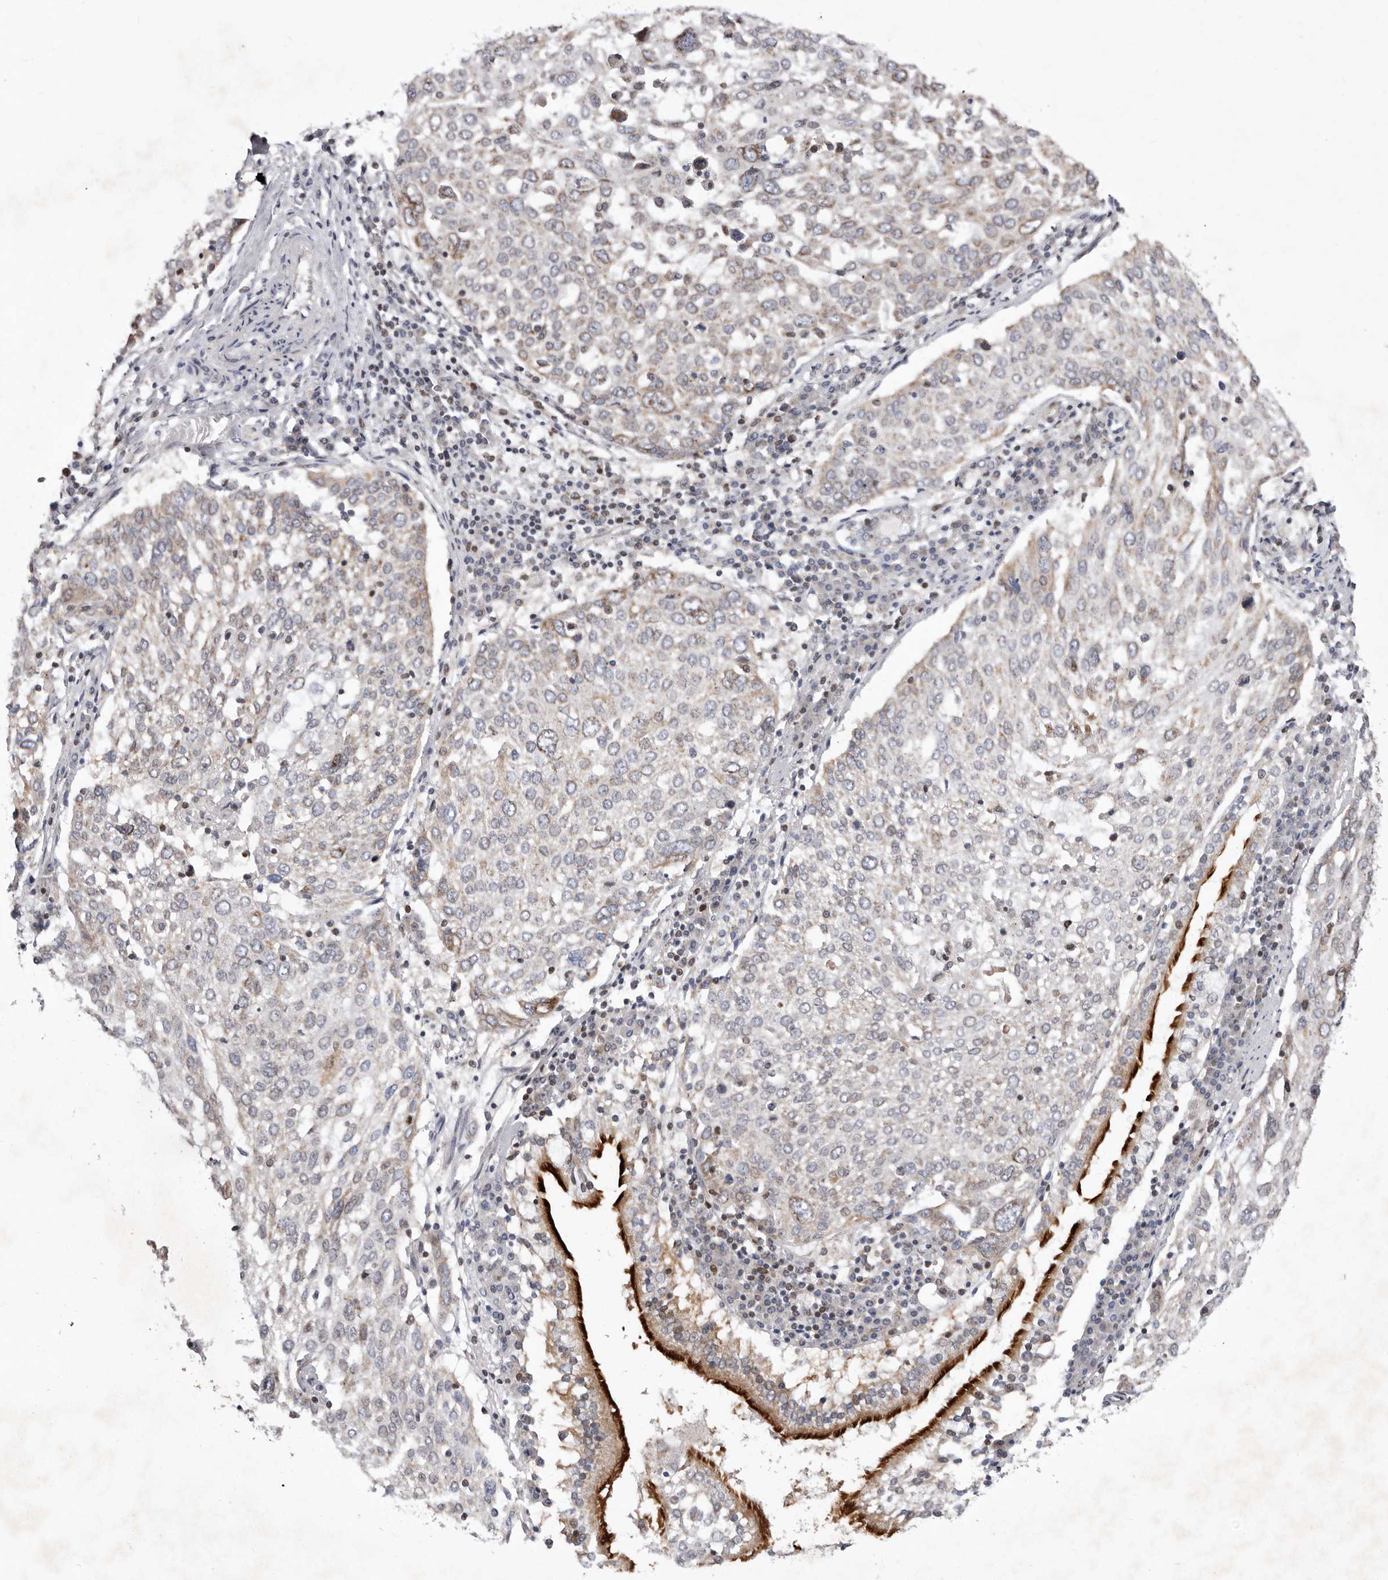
{"staining": {"intensity": "moderate", "quantity": "<25%", "location": "cytoplasmic/membranous"}, "tissue": "lung cancer", "cell_type": "Tumor cells", "image_type": "cancer", "snomed": [{"axis": "morphology", "description": "Squamous cell carcinoma, NOS"}, {"axis": "topography", "description": "Lung"}], "caption": "Protein staining demonstrates moderate cytoplasmic/membranous staining in about <25% of tumor cells in lung cancer.", "gene": "TIMM17B", "patient": {"sex": "male", "age": 65}}